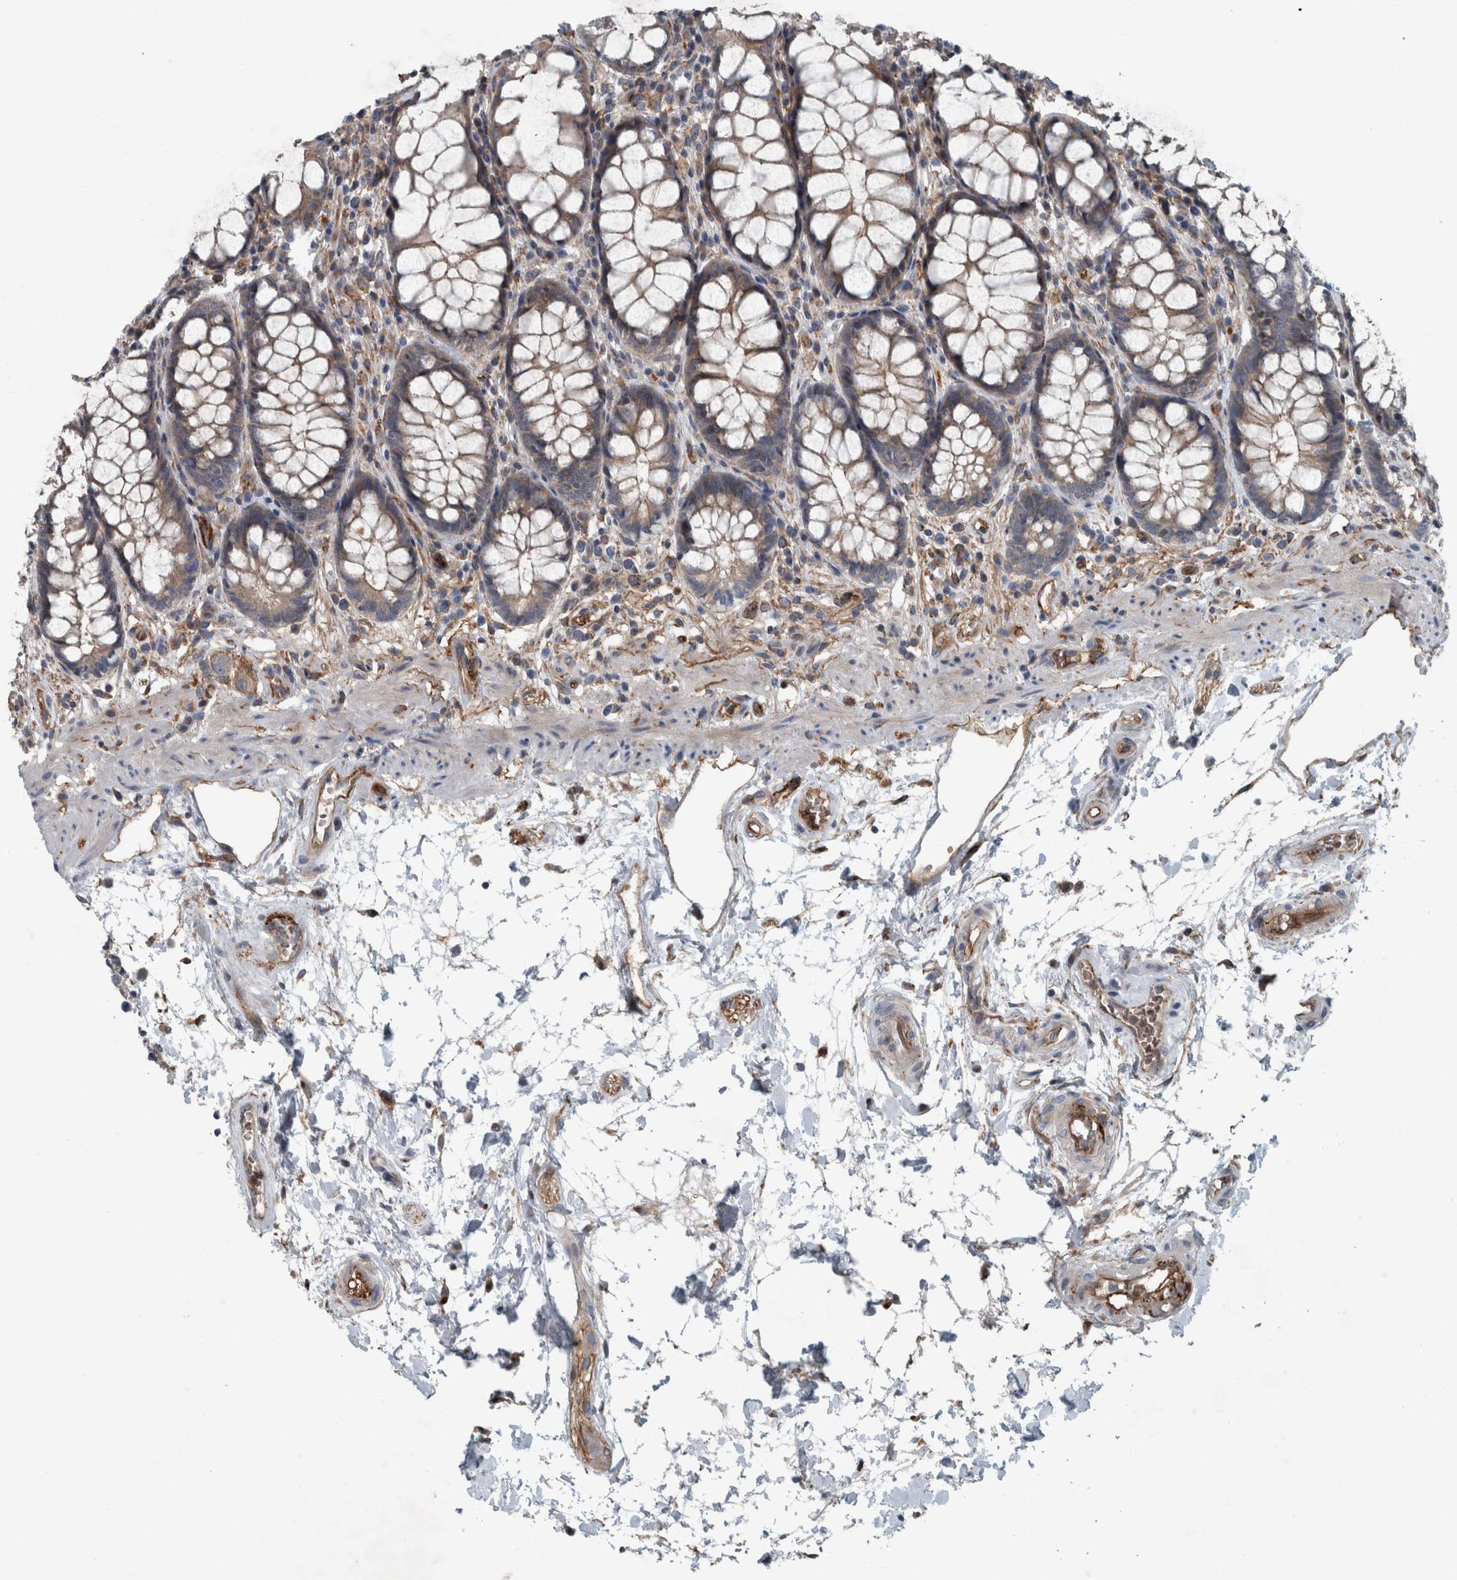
{"staining": {"intensity": "moderate", "quantity": ">75%", "location": "cytoplasmic/membranous"}, "tissue": "rectum", "cell_type": "Glandular cells", "image_type": "normal", "snomed": [{"axis": "morphology", "description": "Normal tissue, NOS"}, {"axis": "topography", "description": "Rectum"}], "caption": "Protein staining of normal rectum demonstrates moderate cytoplasmic/membranous expression in approximately >75% of glandular cells.", "gene": "GLT8D2", "patient": {"sex": "male", "age": 64}}